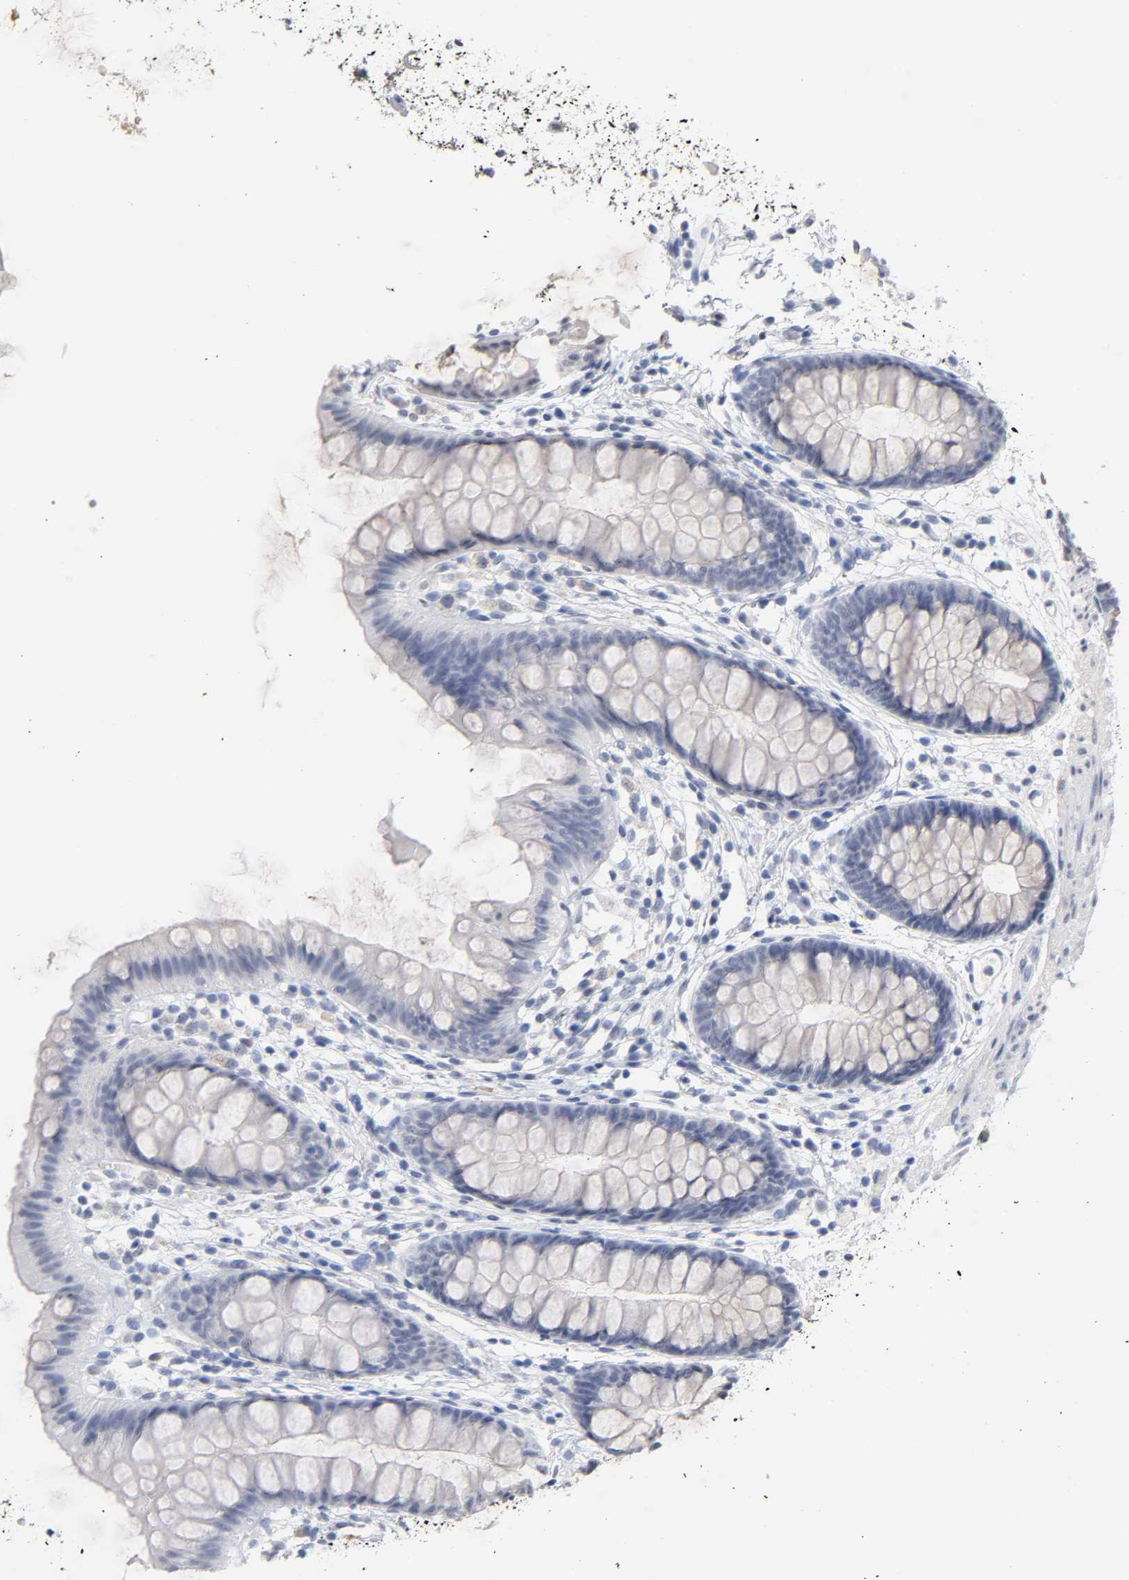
{"staining": {"intensity": "negative", "quantity": "none", "location": "none"}, "tissue": "colon", "cell_type": "Endothelial cells", "image_type": "normal", "snomed": [{"axis": "morphology", "description": "Normal tissue, NOS"}, {"axis": "topography", "description": "Smooth muscle"}, {"axis": "topography", "description": "Colon"}], "caption": "DAB (3,3'-diaminobenzidine) immunohistochemical staining of benign human colon shows no significant positivity in endothelial cells.", "gene": "CRABP2", "patient": {"sex": "male", "age": 67}}